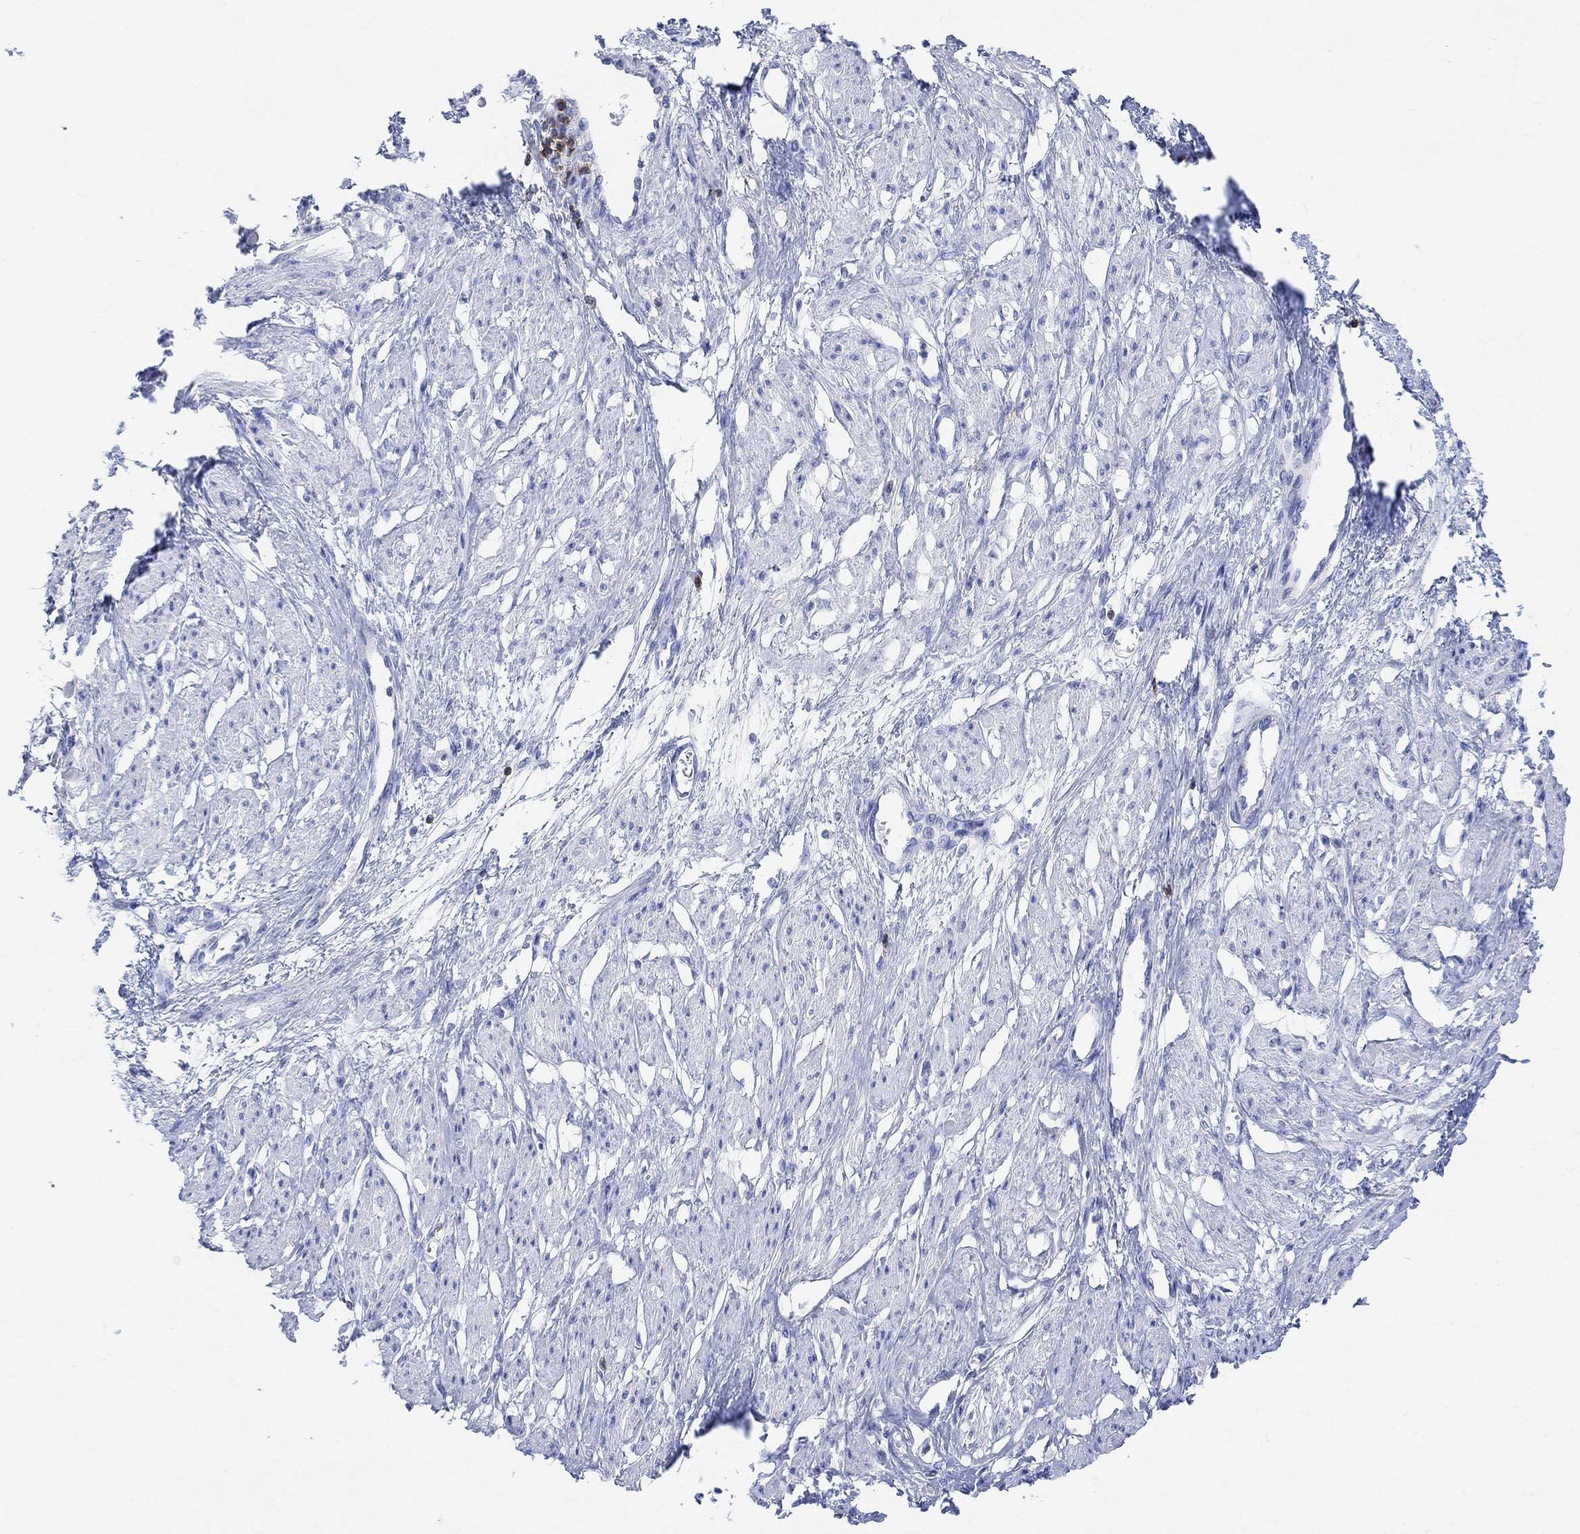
{"staining": {"intensity": "negative", "quantity": "none", "location": "none"}, "tissue": "smooth muscle", "cell_type": "Smooth muscle cells", "image_type": "normal", "snomed": [{"axis": "morphology", "description": "Normal tissue, NOS"}, {"axis": "topography", "description": "Smooth muscle"}, {"axis": "topography", "description": "Uterus"}], "caption": "Immunohistochemical staining of benign smooth muscle shows no significant positivity in smooth muscle cells.", "gene": "GPR65", "patient": {"sex": "female", "age": 39}}